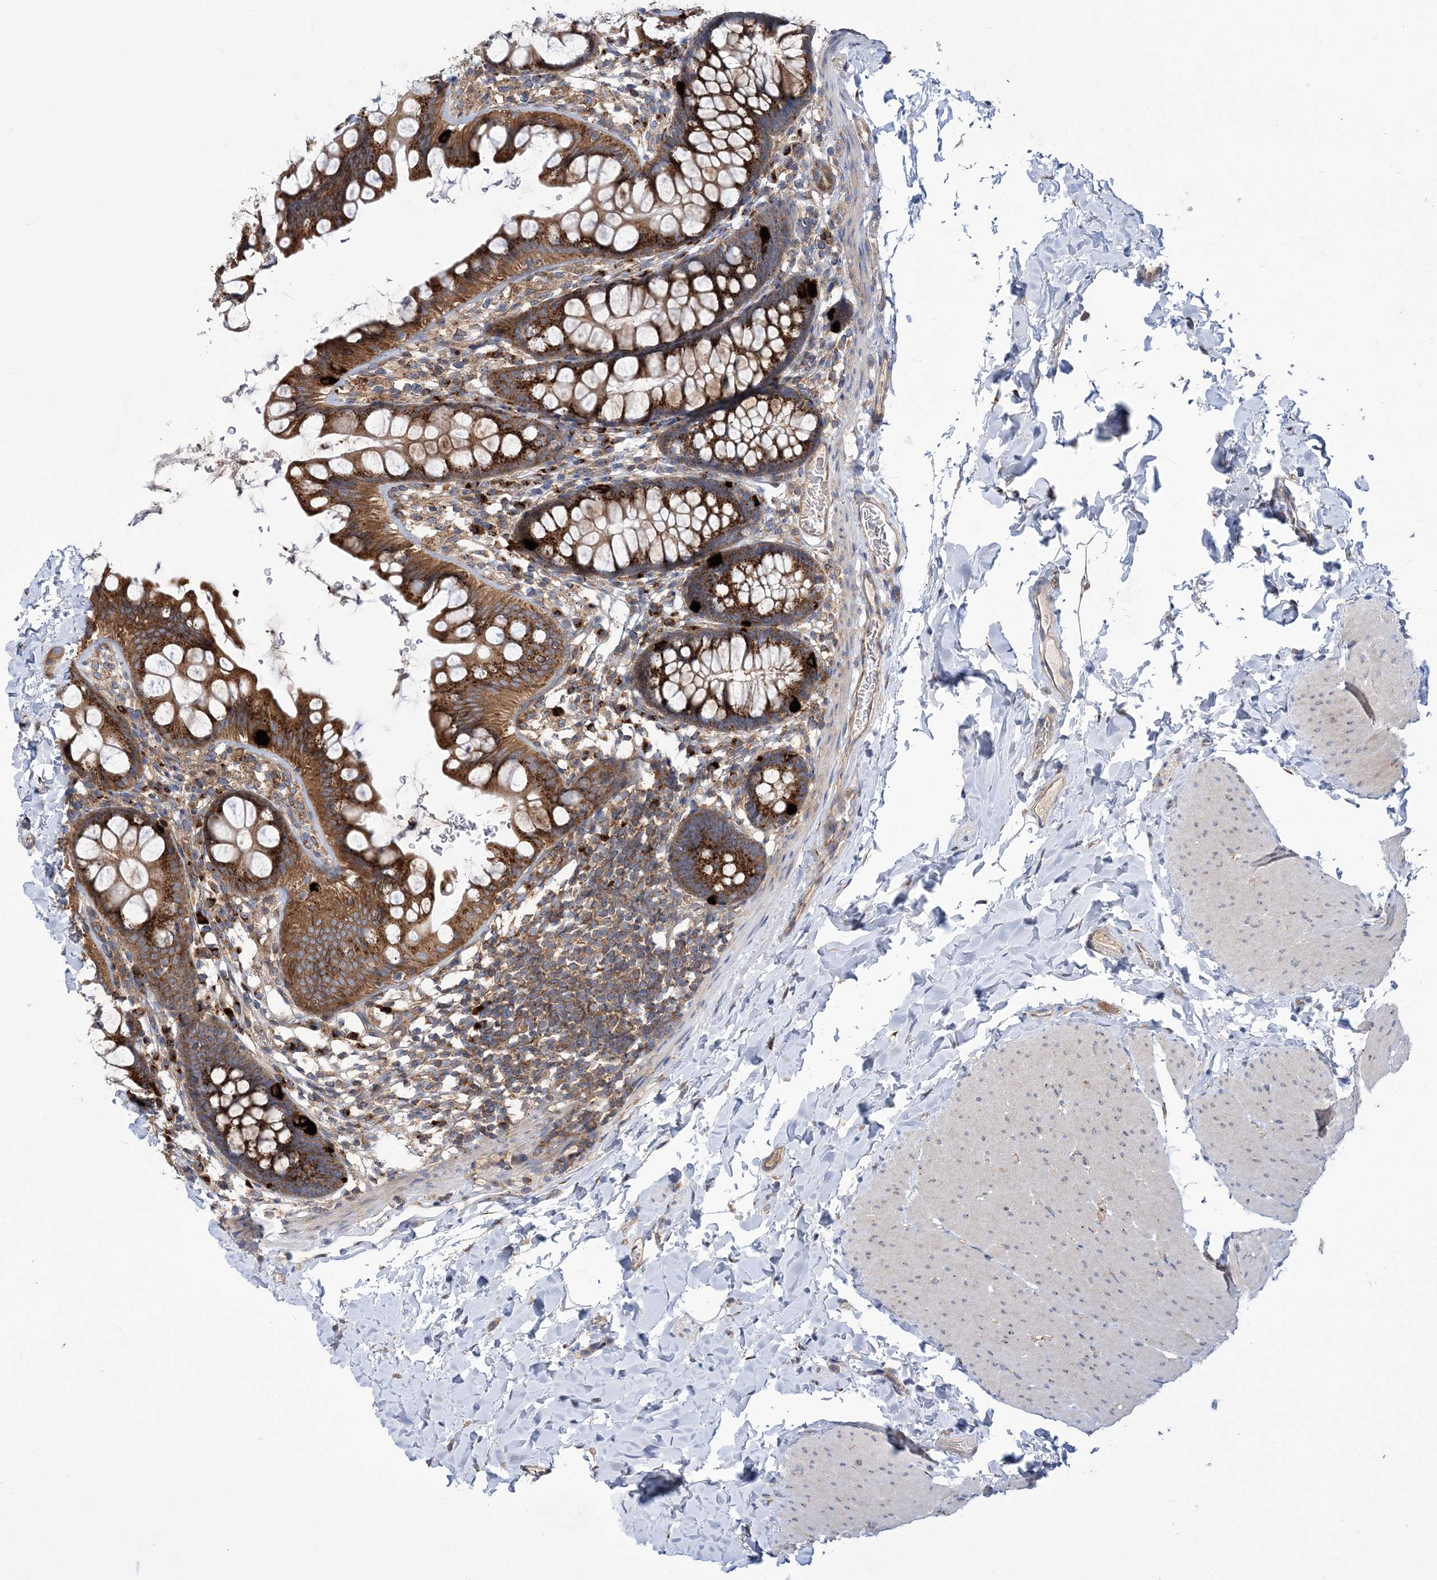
{"staining": {"intensity": "weak", "quantity": ">75%", "location": "cytoplasmic/membranous"}, "tissue": "colon", "cell_type": "Endothelial cells", "image_type": "normal", "snomed": [{"axis": "morphology", "description": "Normal tissue, NOS"}, {"axis": "topography", "description": "Colon"}], "caption": "A histopathology image of colon stained for a protein shows weak cytoplasmic/membranous brown staining in endothelial cells. (DAB (3,3'-diaminobenzidine) IHC with brightfield microscopy, high magnification).", "gene": "COPB2", "patient": {"sex": "female", "age": 62}}